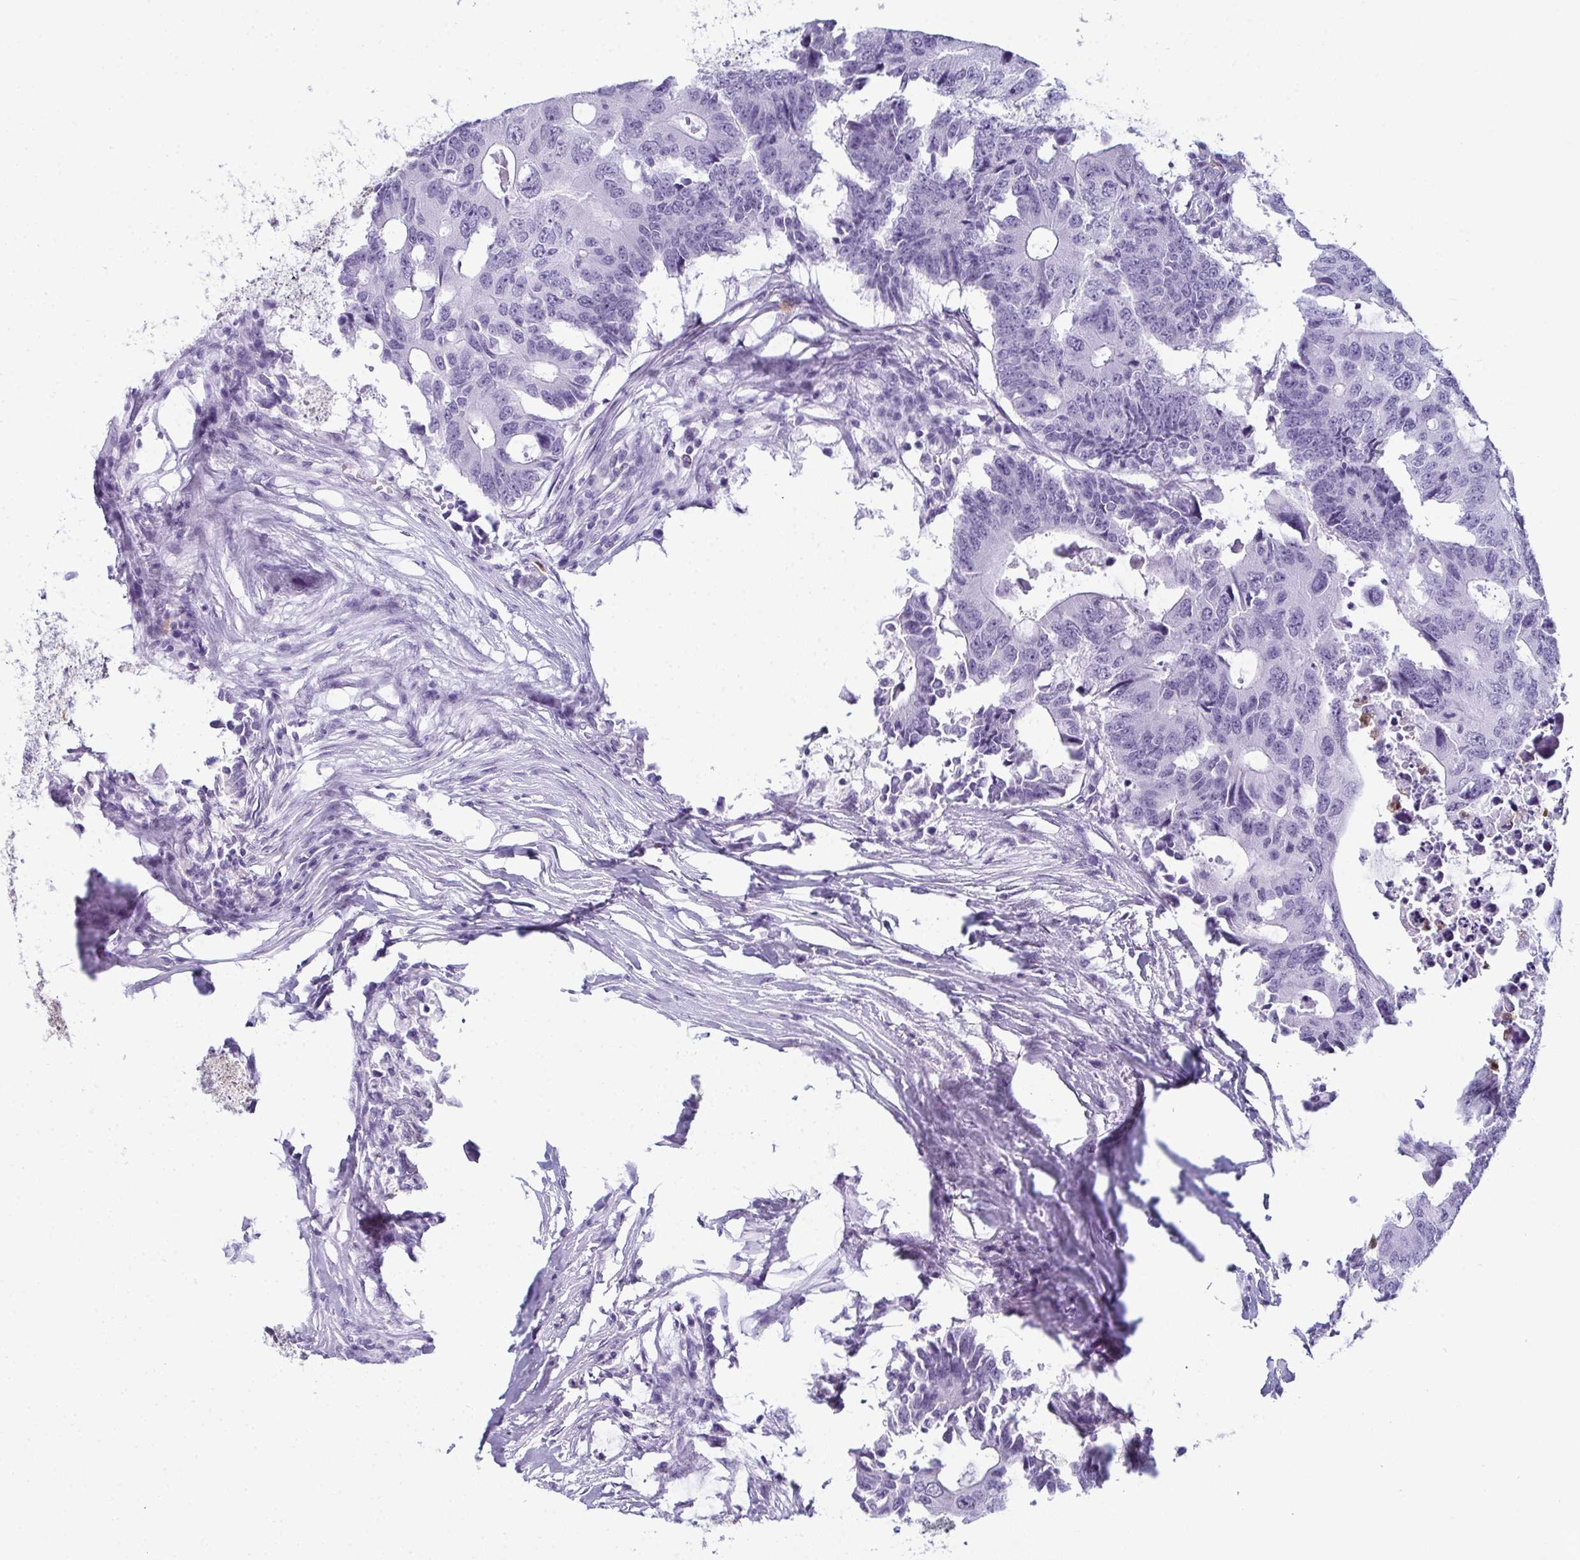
{"staining": {"intensity": "negative", "quantity": "none", "location": "none"}, "tissue": "colorectal cancer", "cell_type": "Tumor cells", "image_type": "cancer", "snomed": [{"axis": "morphology", "description": "Adenocarcinoma, NOS"}, {"axis": "topography", "description": "Colon"}], "caption": "Immunohistochemistry micrograph of human adenocarcinoma (colorectal) stained for a protein (brown), which reveals no positivity in tumor cells.", "gene": "CDA", "patient": {"sex": "male", "age": 71}}